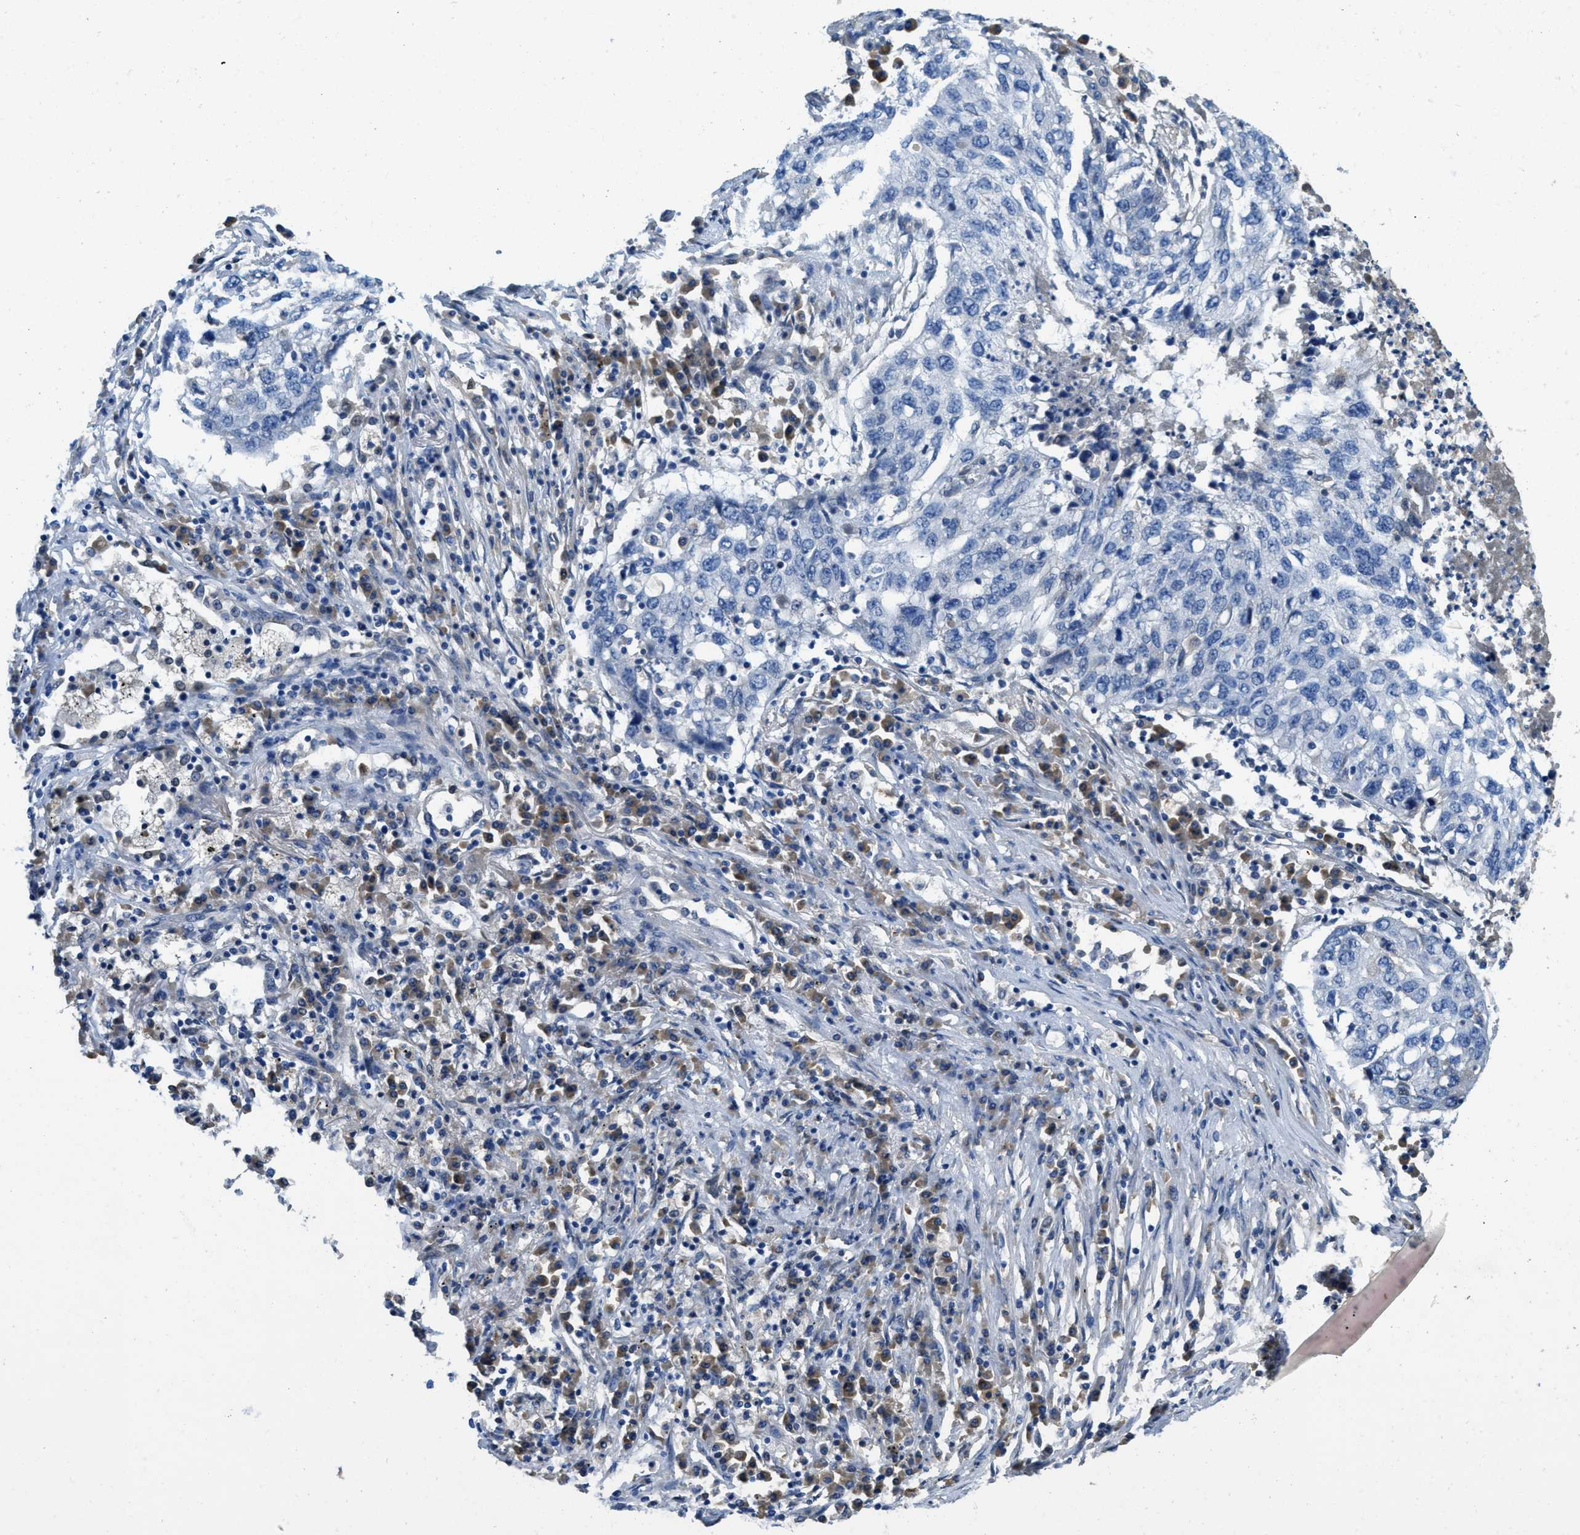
{"staining": {"intensity": "negative", "quantity": "none", "location": "none"}, "tissue": "lung cancer", "cell_type": "Tumor cells", "image_type": "cancer", "snomed": [{"axis": "morphology", "description": "Squamous cell carcinoma, NOS"}, {"axis": "topography", "description": "Lung"}], "caption": "IHC of lung cancer (squamous cell carcinoma) displays no positivity in tumor cells.", "gene": "MPDU1", "patient": {"sex": "female", "age": 63}}